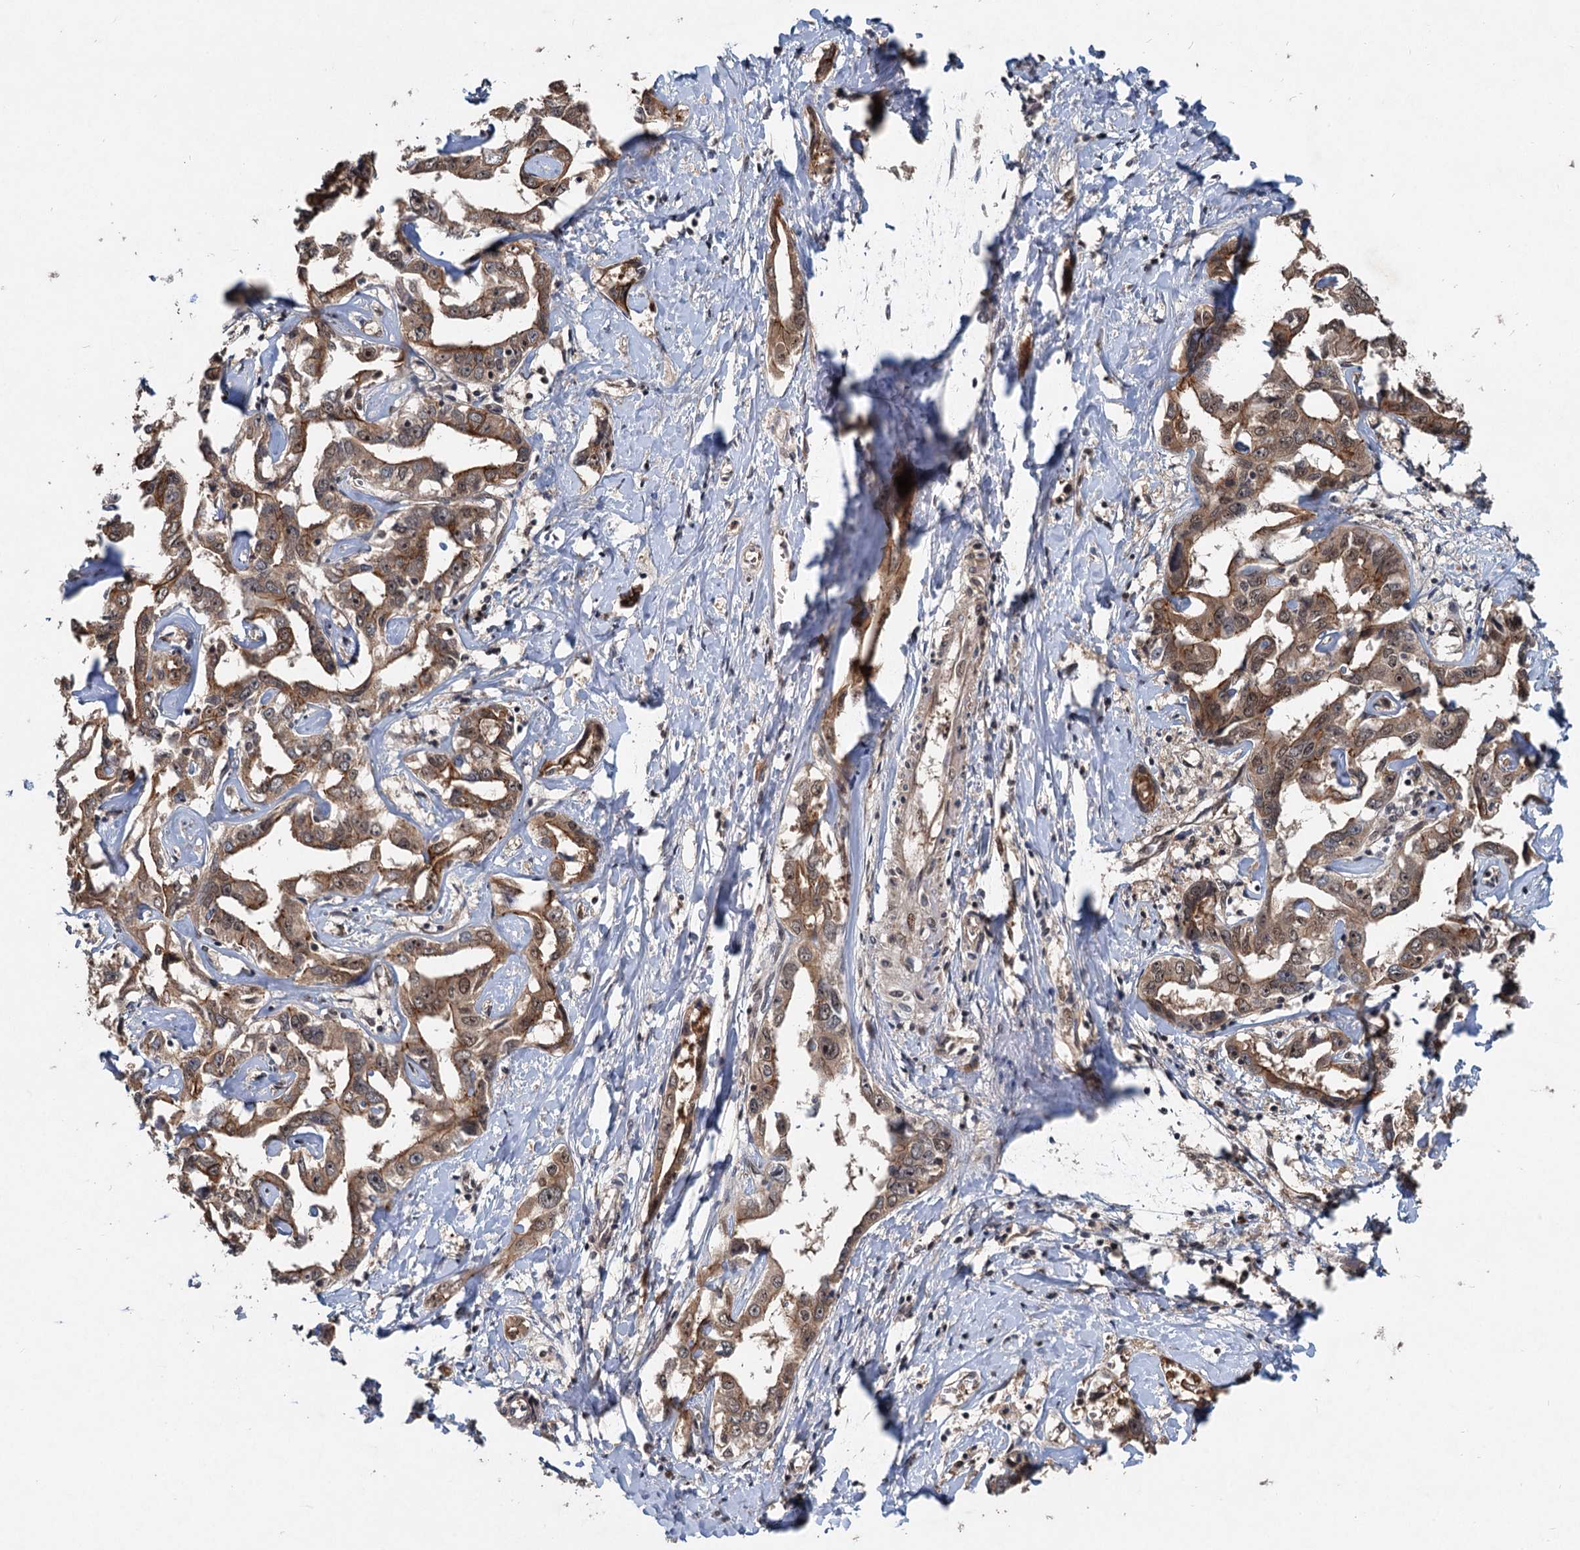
{"staining": {"intensity": "moderate", "quantity": ">75%", "location": "cytoplasmic/membranous"}, "tissue": "liver cancer", "cell_type": "Tumor cells", "image_type": "cancer", "snomed": [{"axis": "morphology", "description": "Cholangiocarcinoma"}, {"axis": "topography", "description": "Liver"}], "caption": "Brown immunohistochemical staining in cholangiocarcinoma (liver) exhibits moderate cytoplasmic/membranous expression in about >75% of tumor cells. (IHC, brightfield microscopy, high magnification).", "gene": "RITA1", "patient": {"sex": "male", "age": 59}}